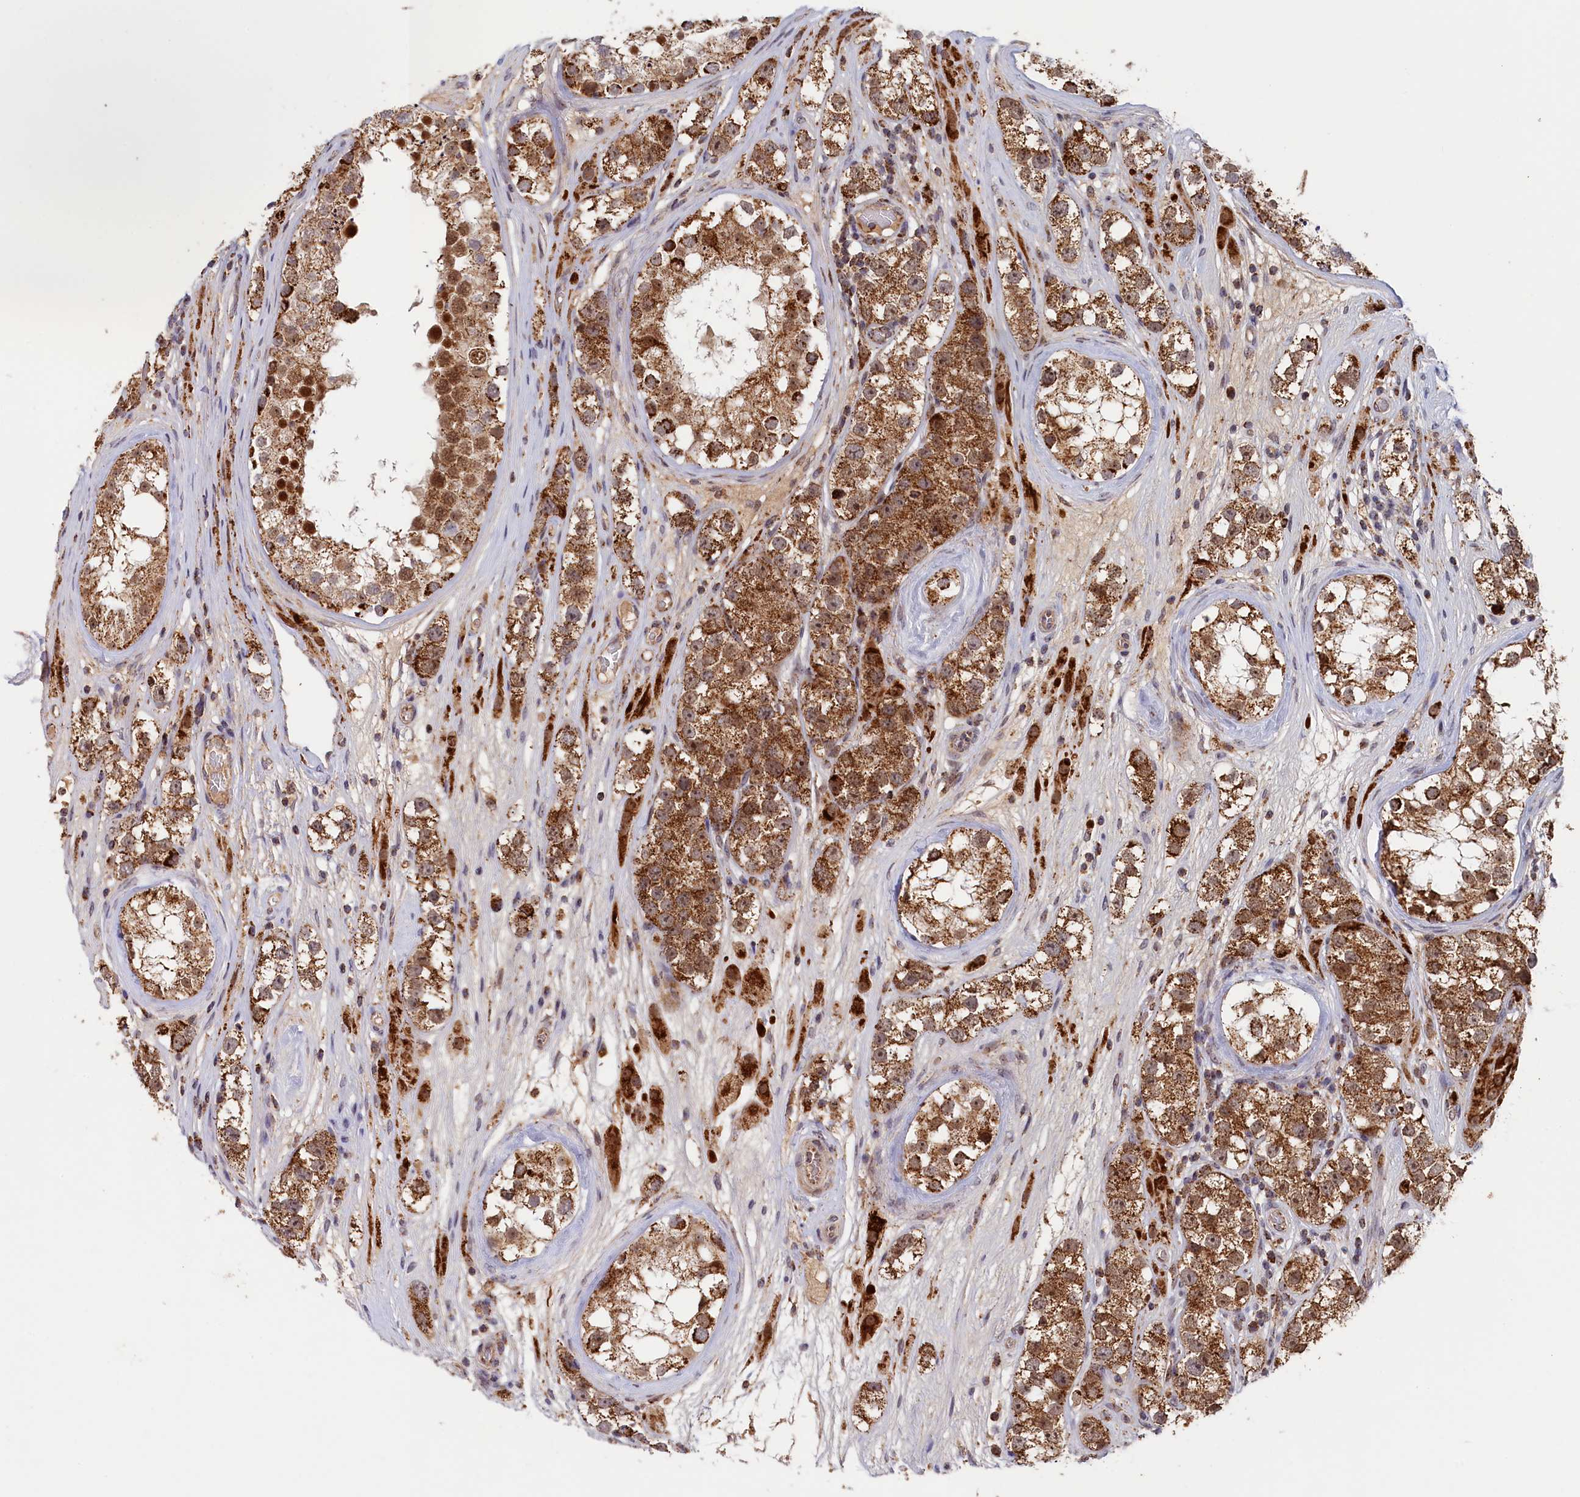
{"staining": {"intensity": "strong", "quantity": ">75%", "location": "cytoplasmic/membranous"}, "tissue": "testis cancer", "cell_type": "Tumor cells", "image_type": "cancer", "snomed": [{"axis": "morphology", "description": "Seminoma, NOS"}, {"axis": "topography", "description": "Testis"}], "caption": "Protein staining exhibits strong cytoplasmic/membranous staining in about >75% of tumor cells in testis cancer. (DAB IHC, brown staining for protein, blue staining for nuclei).", "gene": "DUS3L", "patient": {"sex": "male", "age": 28}}